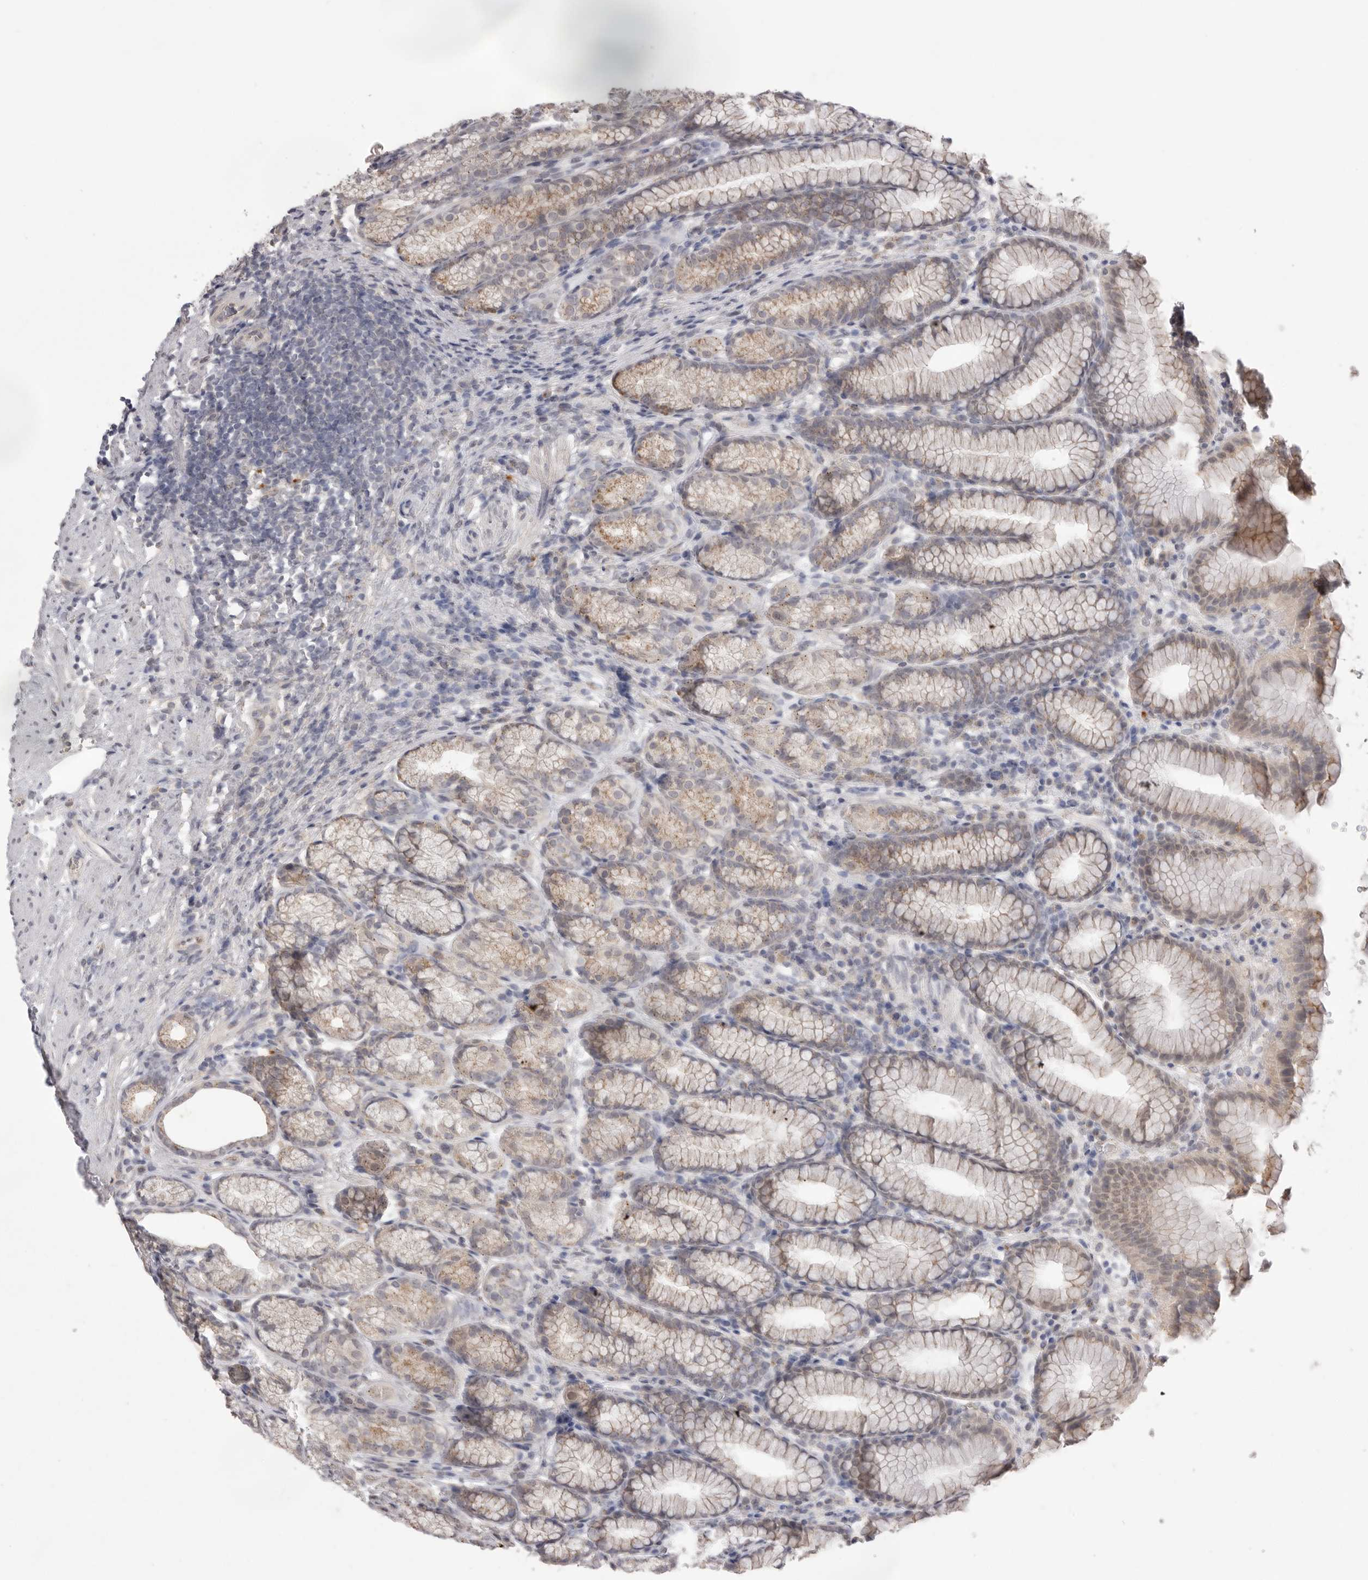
{"staining": {"intensity": "weak", "quantity": "25%-75%", "location": "cytoplasmic/membranous"}, "tissue": "stomach", "cell_type": "Glandular cells", "image_type": "normal", "snomed": [{"axis": "morphology", "description": "Normal tissue, NOS"}, {"axis": "topography", "description": "Stomach"}], "caption": "The image displays immunohistochemical staining of normal stomach. There is weak cytoplasmic/membranous positivity is identified in about 25%-75% of glandular cells.", "gene": "TLR3", "patient": {"sex": "male", "age": 42}}